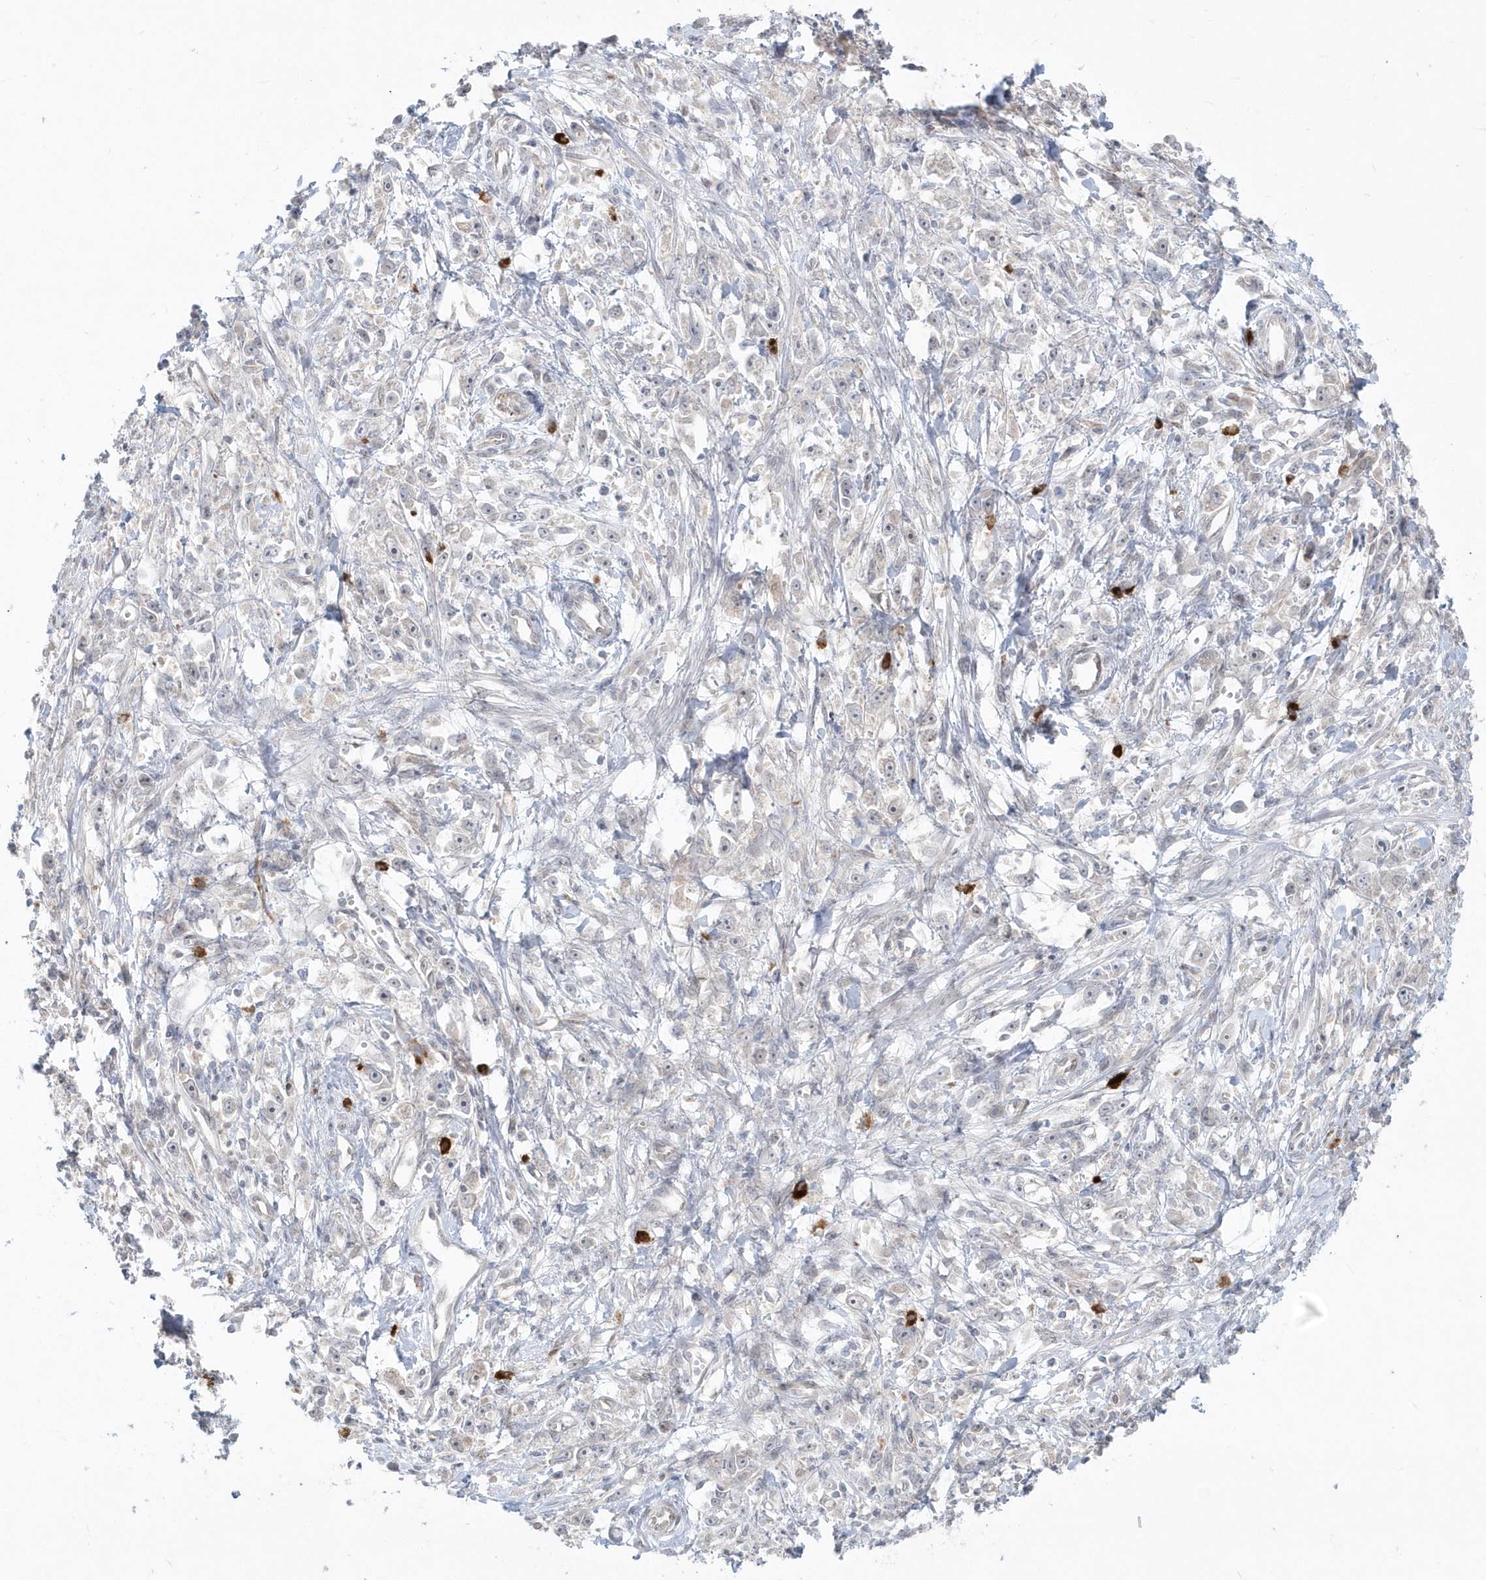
{"staining": {"intensity": "negative", "quantity": "none", "location": "none"}, "tissue": "stomach cancer", "cell_type": "Tumor cells", "image_type": "cancer", "snomed": [{"axis": "morphology", "description": "Adenocarcinoma, NOS"}, {"axis": "topography", "description": "Stomach"}], "caption": "DAB (3,3'-diaminobenzidine) immunohistochemical staining of human stomach cancer (adenocarcinoma) shows no significant expression in tumor cells.", "gene": "DHX57", "patient": {"sex": "female", "age": 59}}